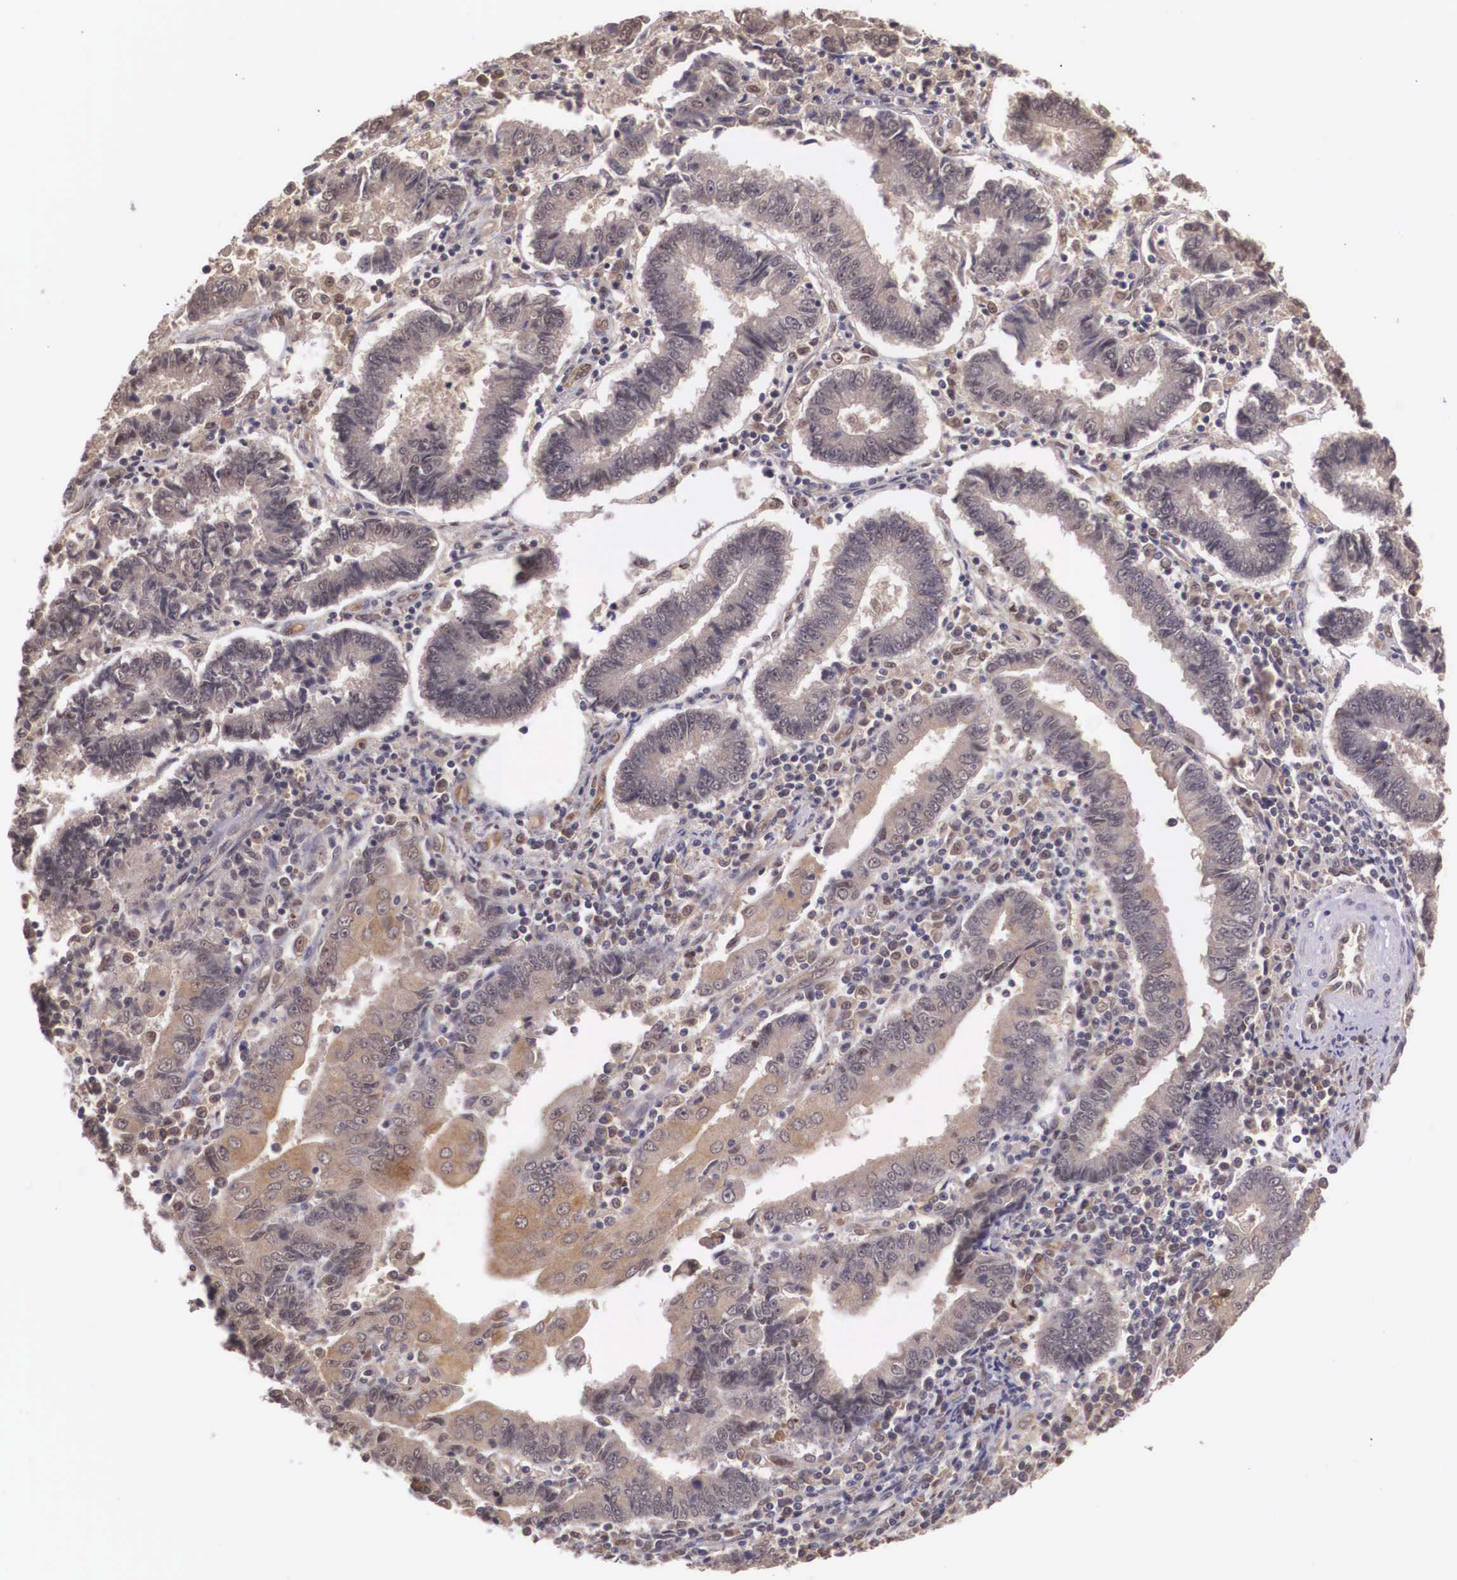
{"staining": {"intensity": "weak", "quantity": "25%-75%", "location": "cytoplasmic/membranous"}, "tissue": "endometrial cancer", "cell_type": "Tumor cells", "image_type": "cancer", "snomed": [{"axis": "morphology", "description": "Adenocarcinoma, NOS"}, {"axis": "topography", "description": "Endometrium"}], "caption": "High-magnification brightfield microscopy of adenocarcinoma (endometrial) stained with DAB (brown) and counterstained with hematoxylin (blue). tumor cells exhibit weak cytoplasmic/membranous expression is identified in approximately25%-75% of cells. The staining was performed using DAB, with brown indicating positive protein expression. Nuclei are stained blue with hematoxylin.", "gene": "VASH1", "patient": {"sex": "female", "age": 75}}